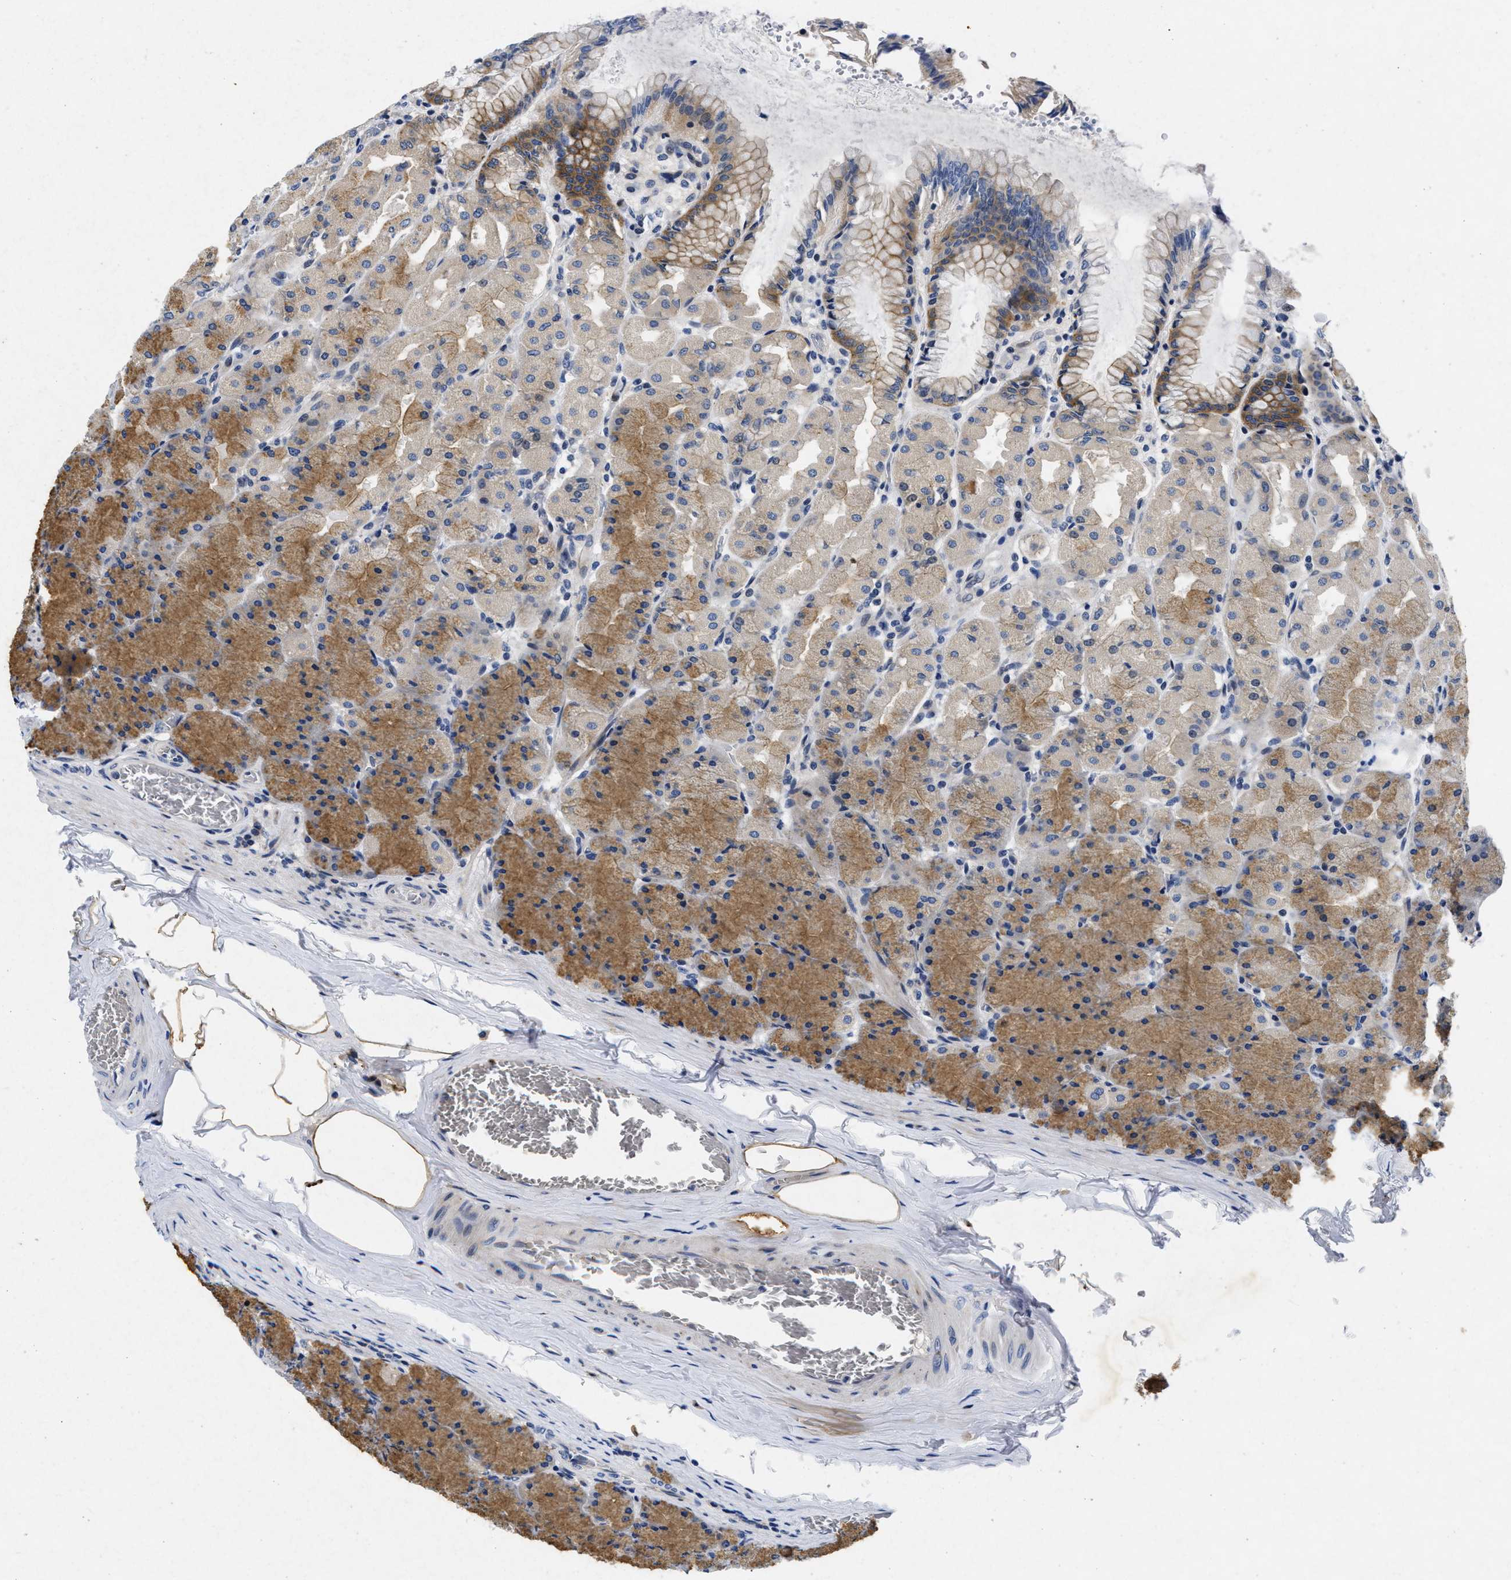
{"staining": {"intensity": "moderate", "quantity": "25%-75%", "location": "cytoplasmic/membranous"}, "tissue": "stomach", "cell_type": "Glandular cells", "image_type": "normal", "snomed": [{"axis": "morphology", "description": "Normal tissue, NOS"}, {"axis": "topography", "description": "Stomach, upper"}], "caption": "Protein analysis of normal stomach demonstrates moderate cytoplasmic/membranous expression in about 25%-75% of glandular cells. The staining was performed using DAB (3,3'-diaminobenzidine) to visualize the protein expression in brown, while the nuclei were stained in blue with hematoxylin (Magnification: 20x).", "gene": "LAD1", "patient": {"sex": "female", "age": 56}}